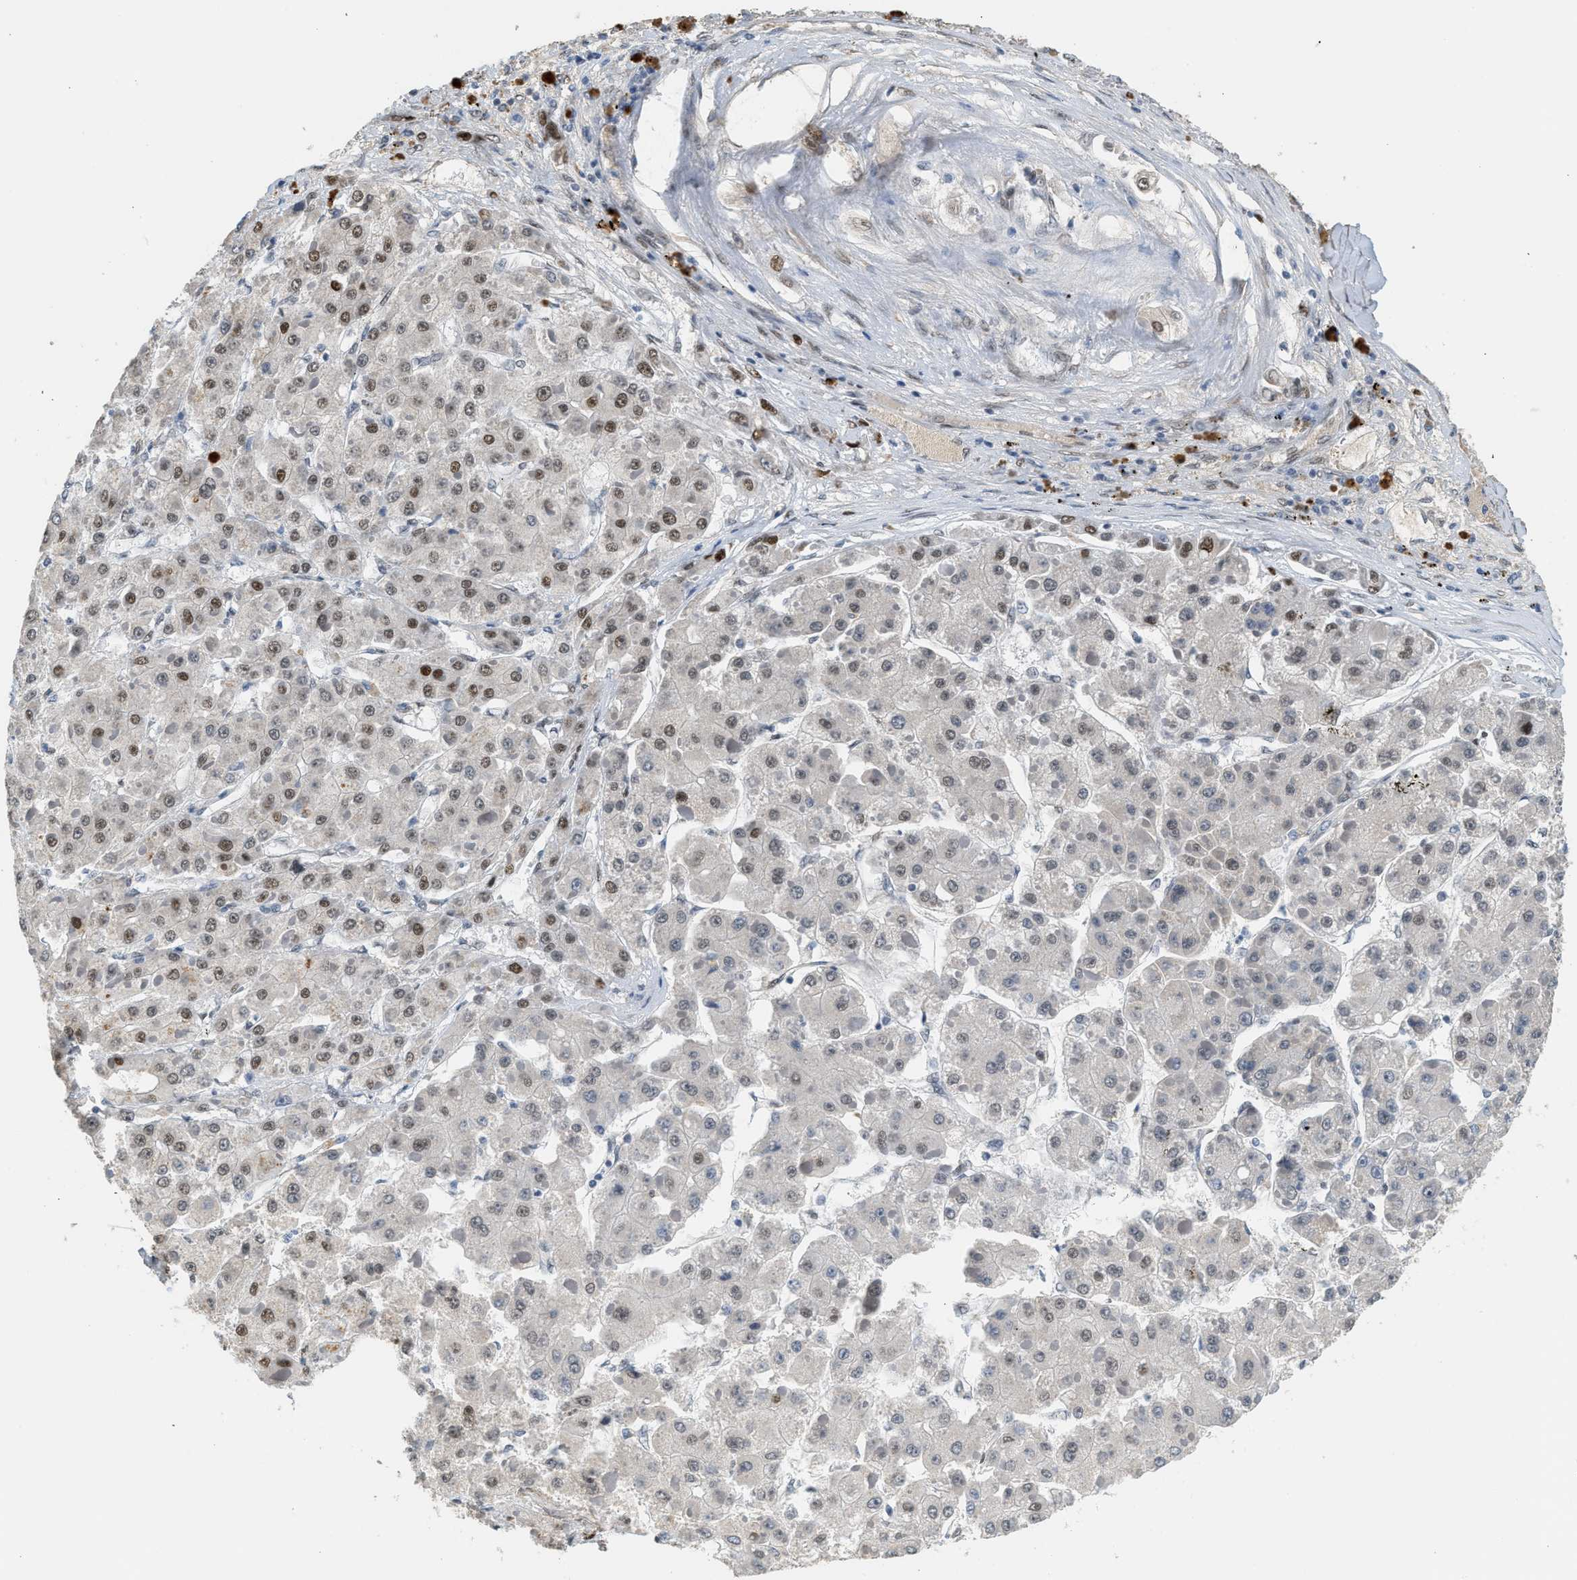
{"staining": {"intensity": "moderate", "quantity": "<25%", "location": "nuclear"}, "tissue": "liver cancer", "cell_type": "Tumor cells", "image_type": "cancer", "snomed": [{"axis": "morphology", "description": "Carcinoma, Hepatocellular, NOS"}, {"axis": "topography", "description": "Liver"}], "caption": "Moderate nuclear protein staining is seen in approximately <25% of tumor cells in liver cancer.", "gene": "ZBTB20", "patient": {"sex": "female", "age": 73}}